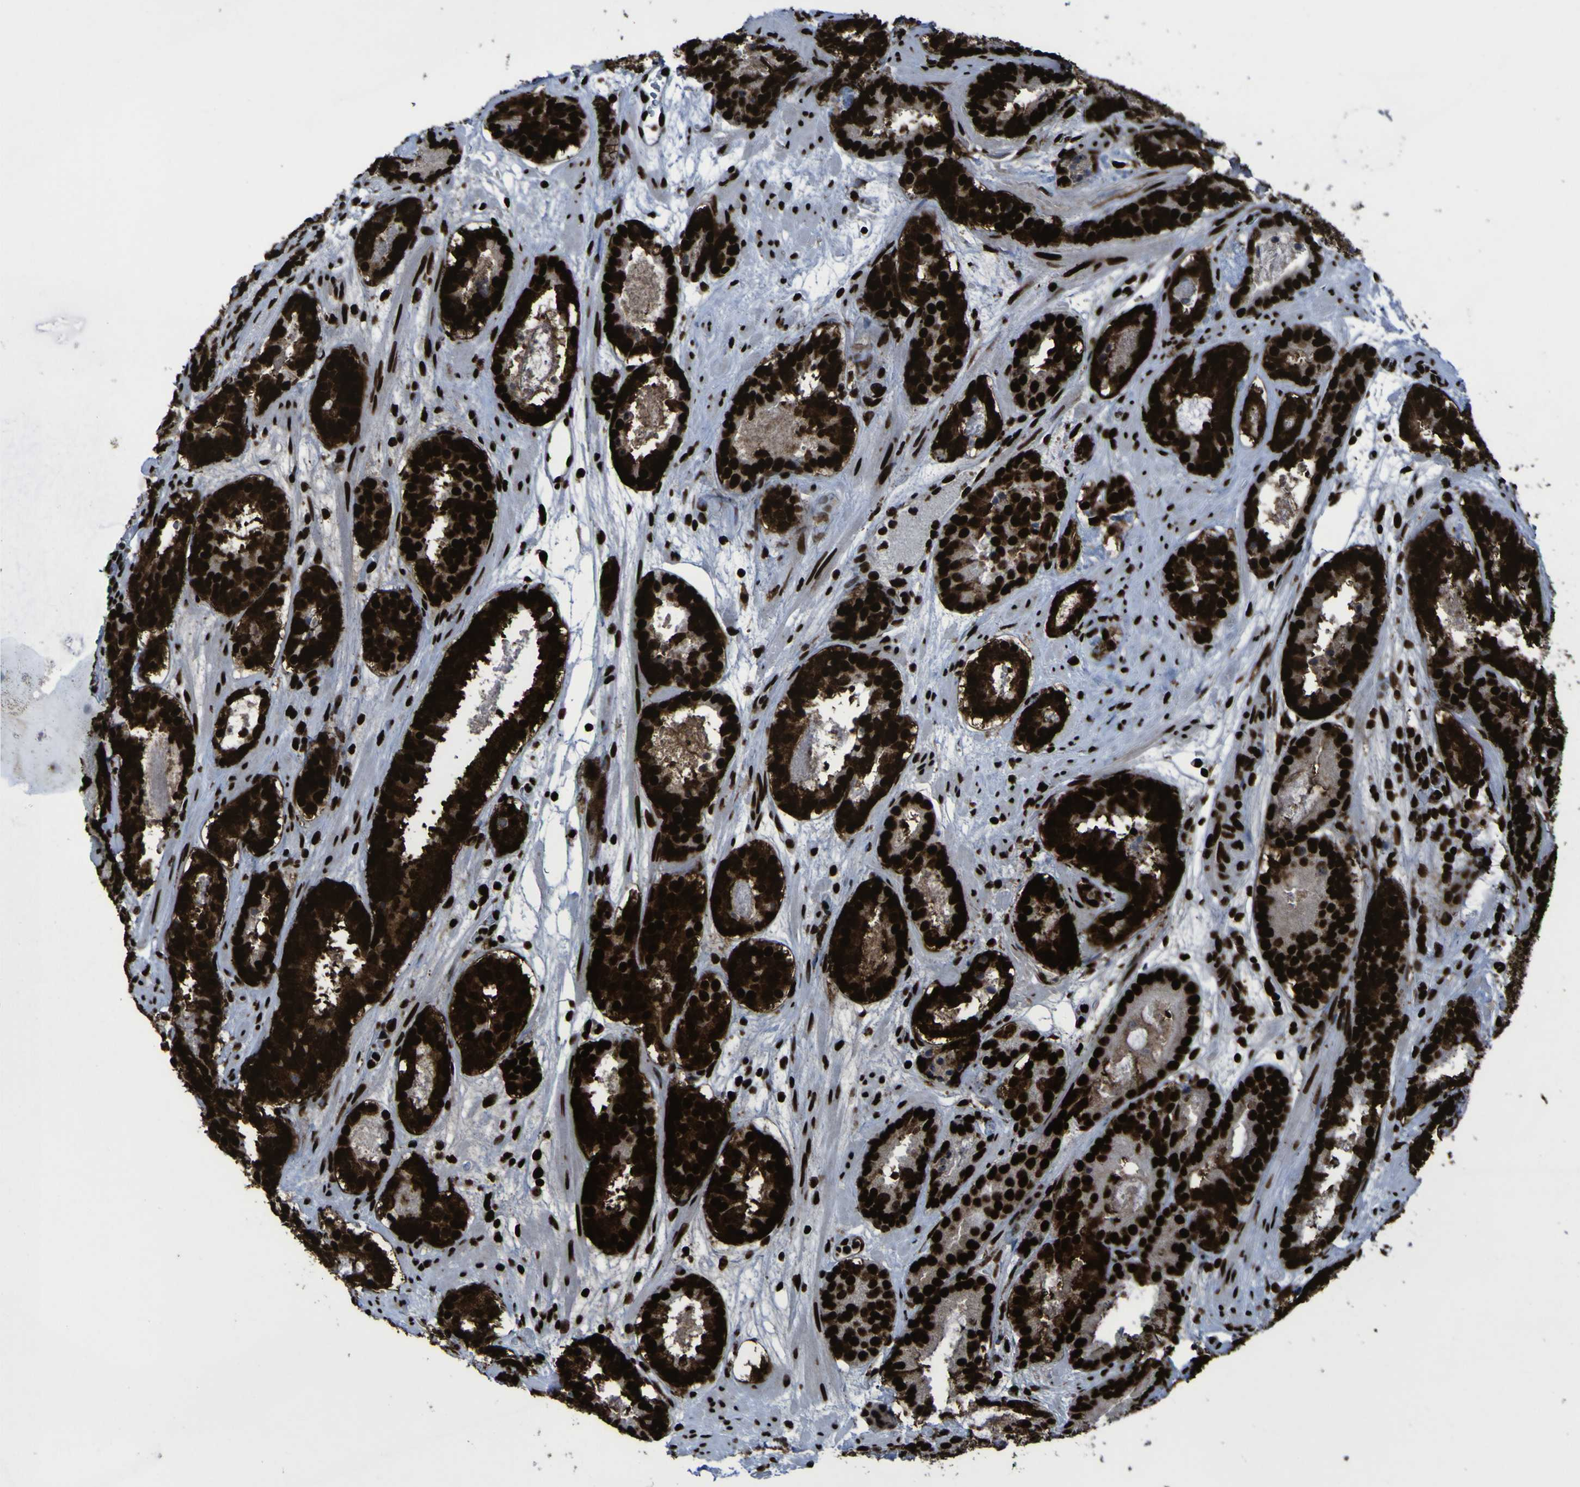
{"staining": {"intensity": "strong", "quantity": ">75%", "location": "nuclear"}, "tissue": "prostate cancer", "cell_type": "Tumor cells", "image_type": "cancer", "snomed": [{"axis": "morphology", "description": "Adenocarcinoma, Low grade"}, {"axis": "topography", "description": "Prostate"}], "caption": "A brown stain highlights strong nuclear expression of a protein in human prostate low-grade adenocarcinoma tumor cells.", "gene": "NPM1", "patient": {"sex": "male", "age": 69}}